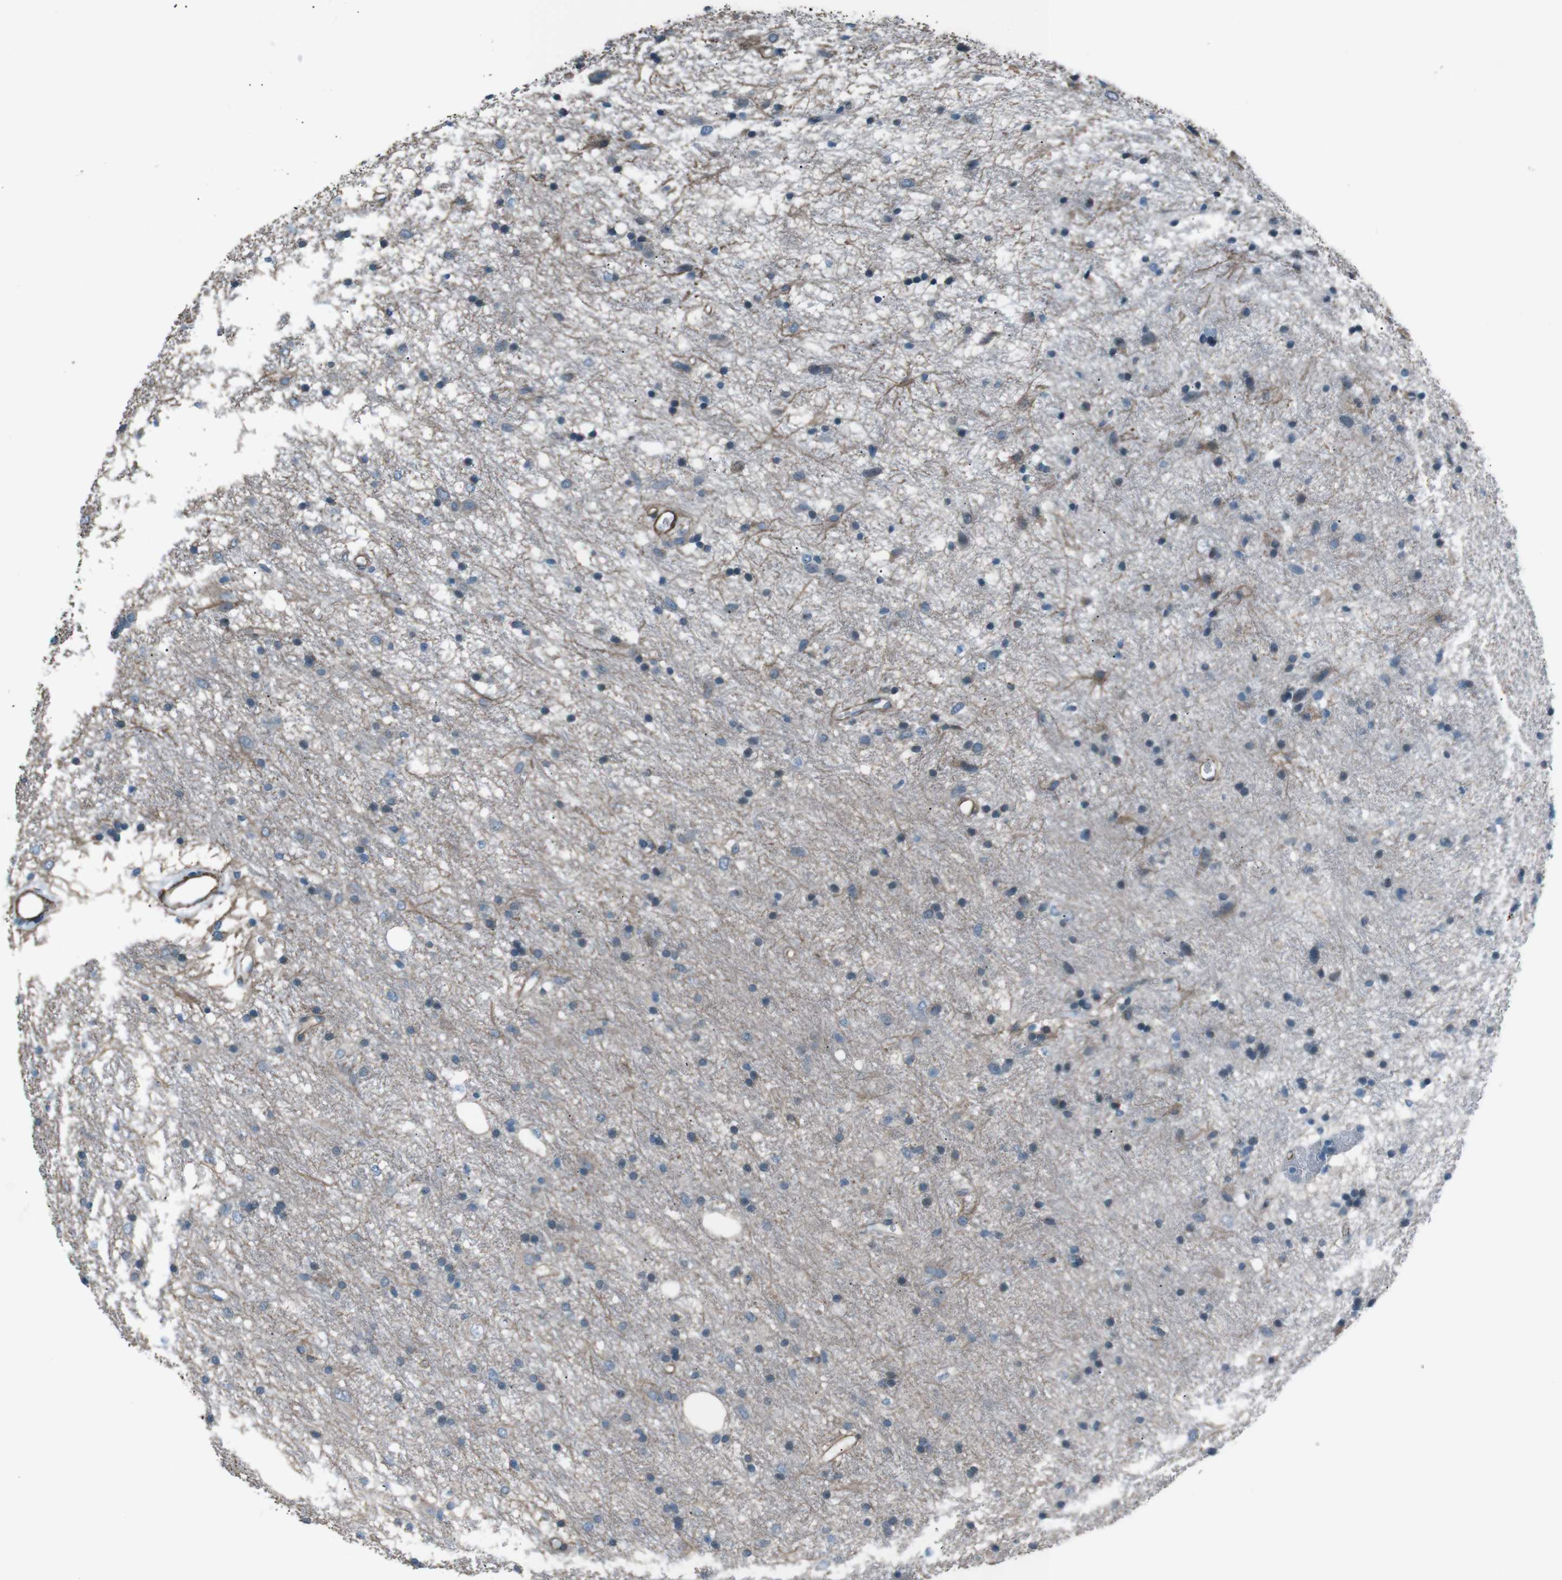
{"staining": {"intensity": "negative", "quantity": "none", "location": "none"}, "tissue": "glioma", "cell_type": "Tumor cells", "image_type": "cancer", "snomed": [{"axis": "morphology", "description": "Glioma, malignant, Low grade"}, {"axis": "topography", "description": "Brain"}], "caption": "Tumor cells are negative for protein expression in human glioma.", "gene": "PDLIM5", "patient": {"sex": "male", "age": 77}}